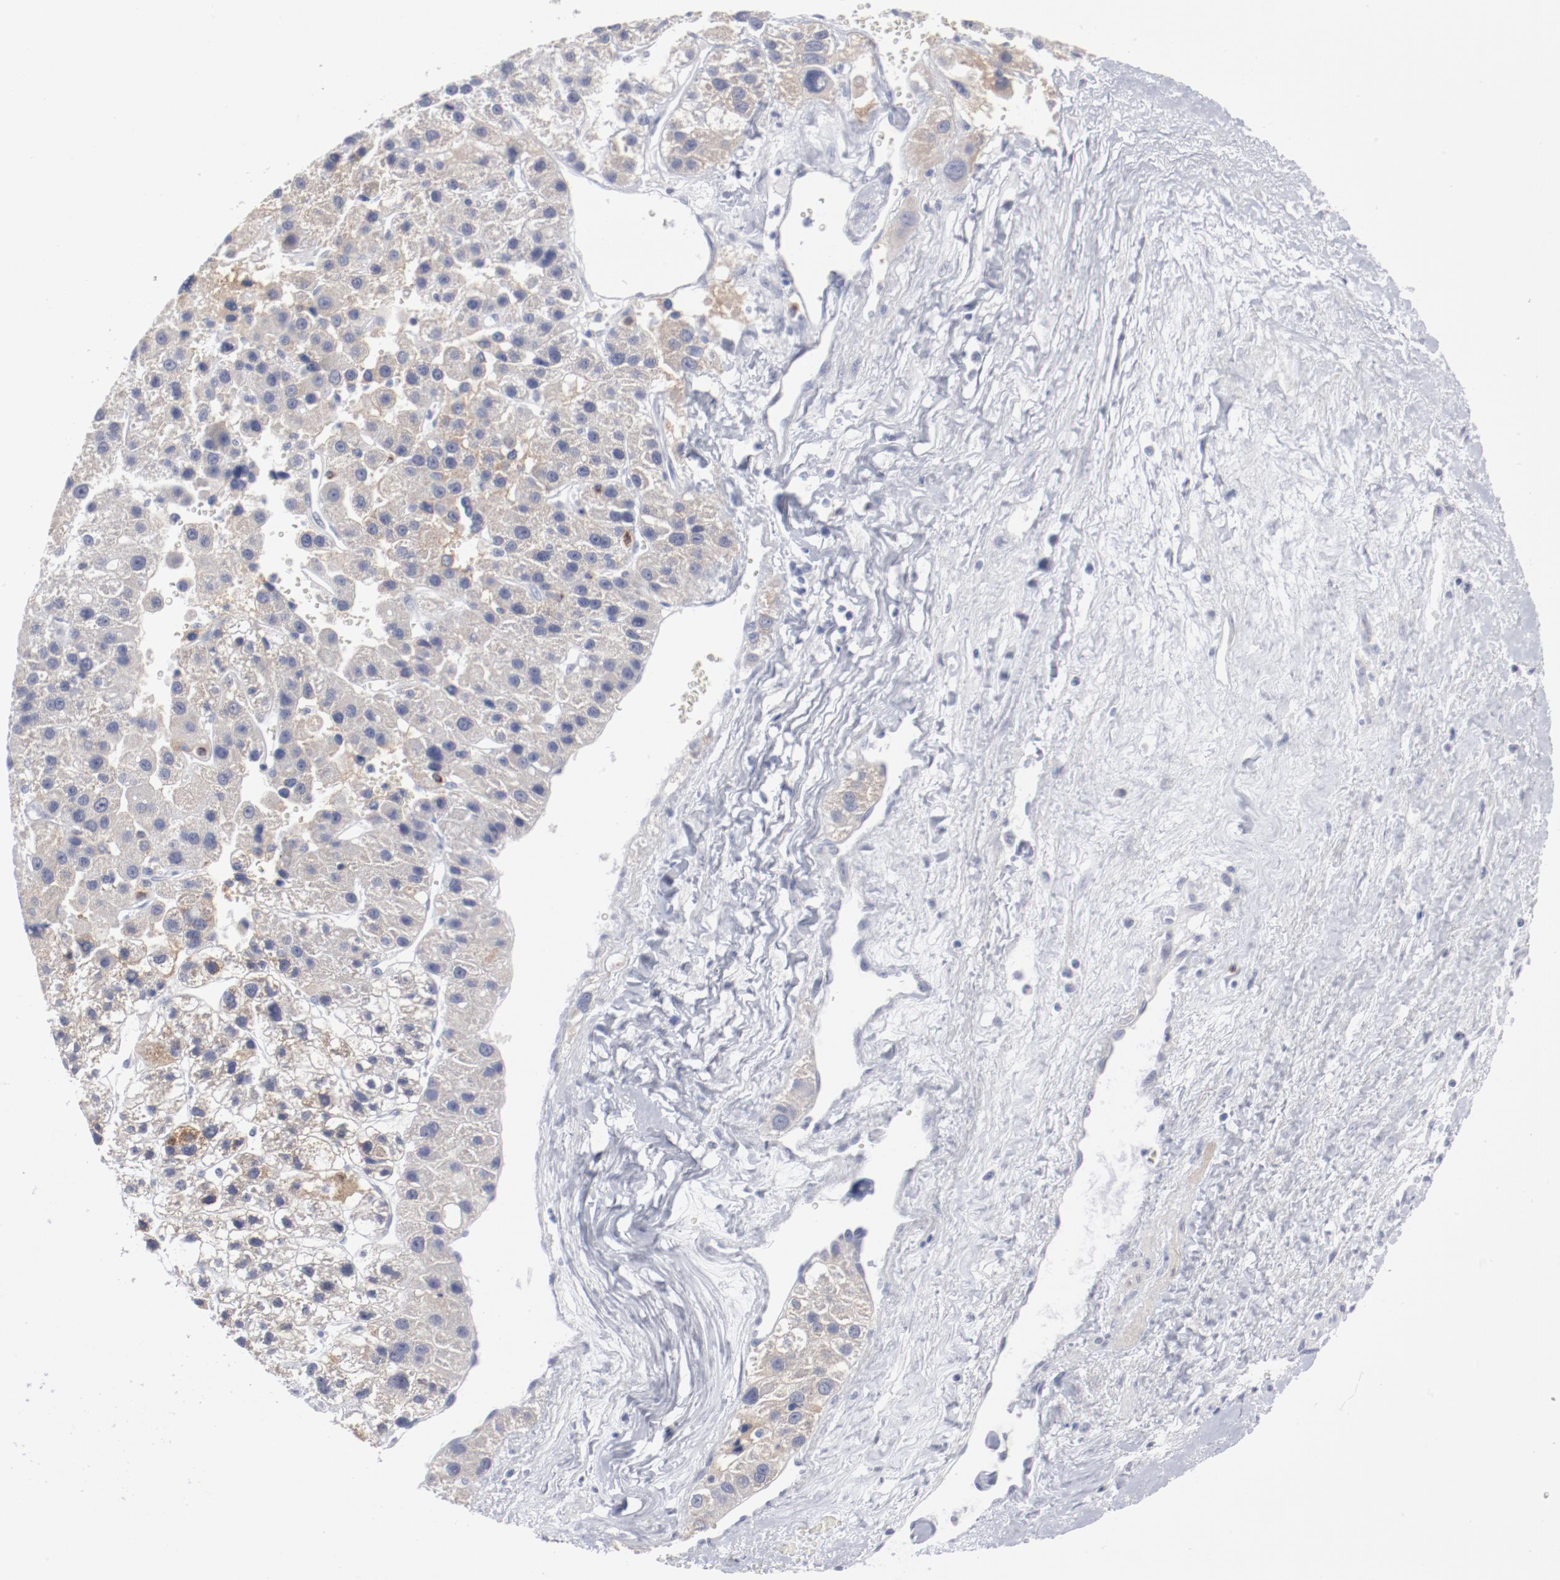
{"staining": {"intensity": "moderate", "quantity": "25%-75%", "location": "cytoplasmic/membranous"}, "tissue": "liver cancer", "cell_type": "Tumor cells", "image_type": "cancer", "snomed": [{"axis": "morphology", "description": "Carcinoma, Hepatocellular, NOS"}, {"axis": "topography", "description": "Liver"}], "caption": "Liver hepatocellular carcinoma stained with DAB (3,3'-diaminobenzidine) immunohistochemistry (IHC) shows medium levels of moderate cytoplasmic/membranous expression in about 25%-75% of tumor cells.", "gene": "SH3BGR", "patient": {"sex": "female", "age": 85}}